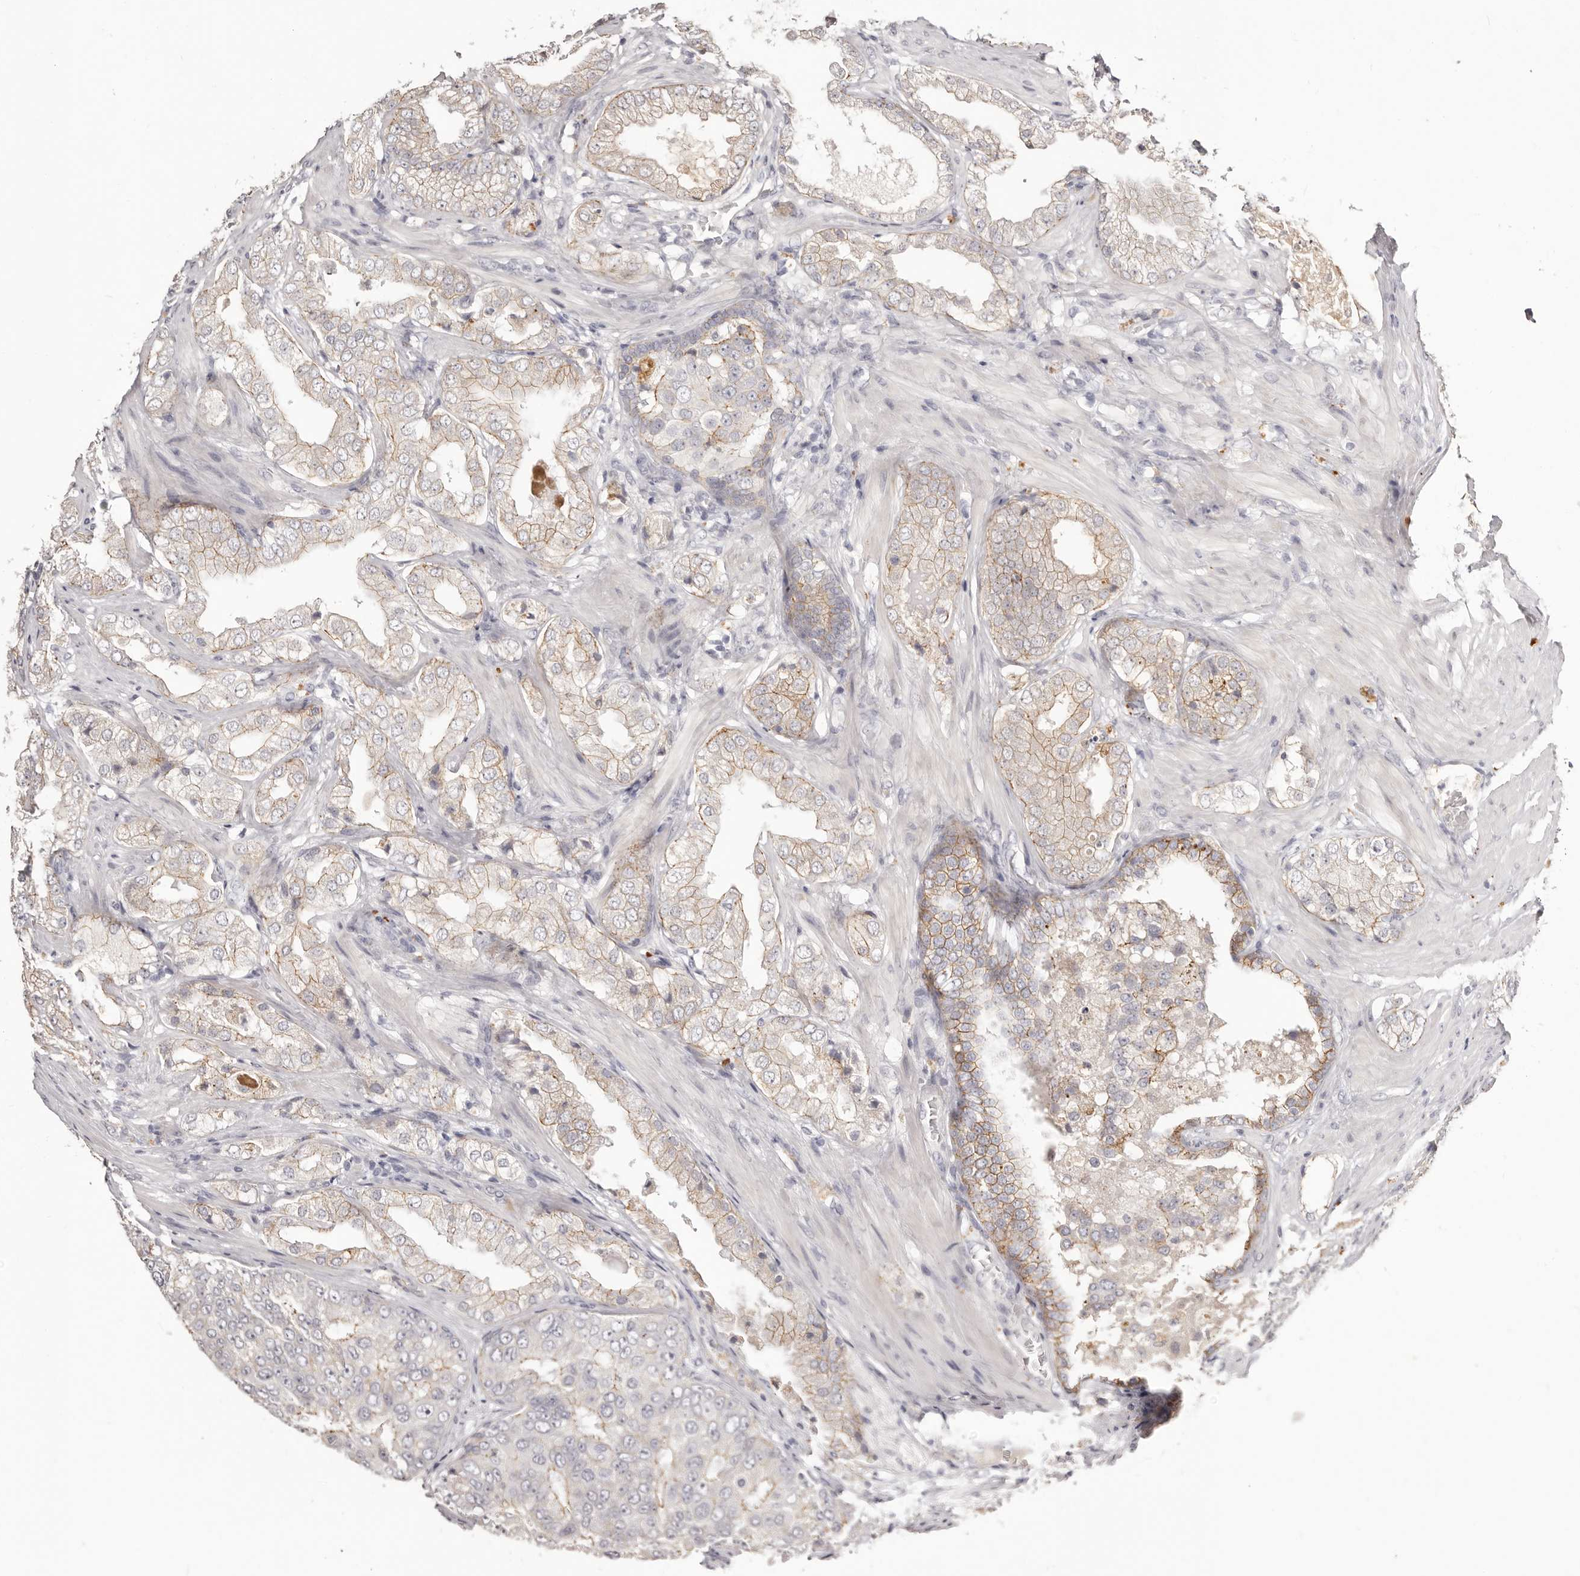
{"staining": {"intensity": "weak", "quantity": ">75%", "location": "cytoplasmic/membranous"}, "tissue": "prostate cancer", "cell_type": "Tumor cells", "image_type": "cancer", "snomed": [{"axis": "morphology", "description": "Adenocarcinoma, High grade"}, {"axis": "topography", "description": "Prostate"}], "caption": "Prostate cancer (adenocarcinoma (high-grade)) stained with a brown dye reveals weak cytoplasmic/membranous positive expression in approximately >75% of tumor cells.", "gene": "PCDHB6", "patient": {"sex": "male", "age": 58}}